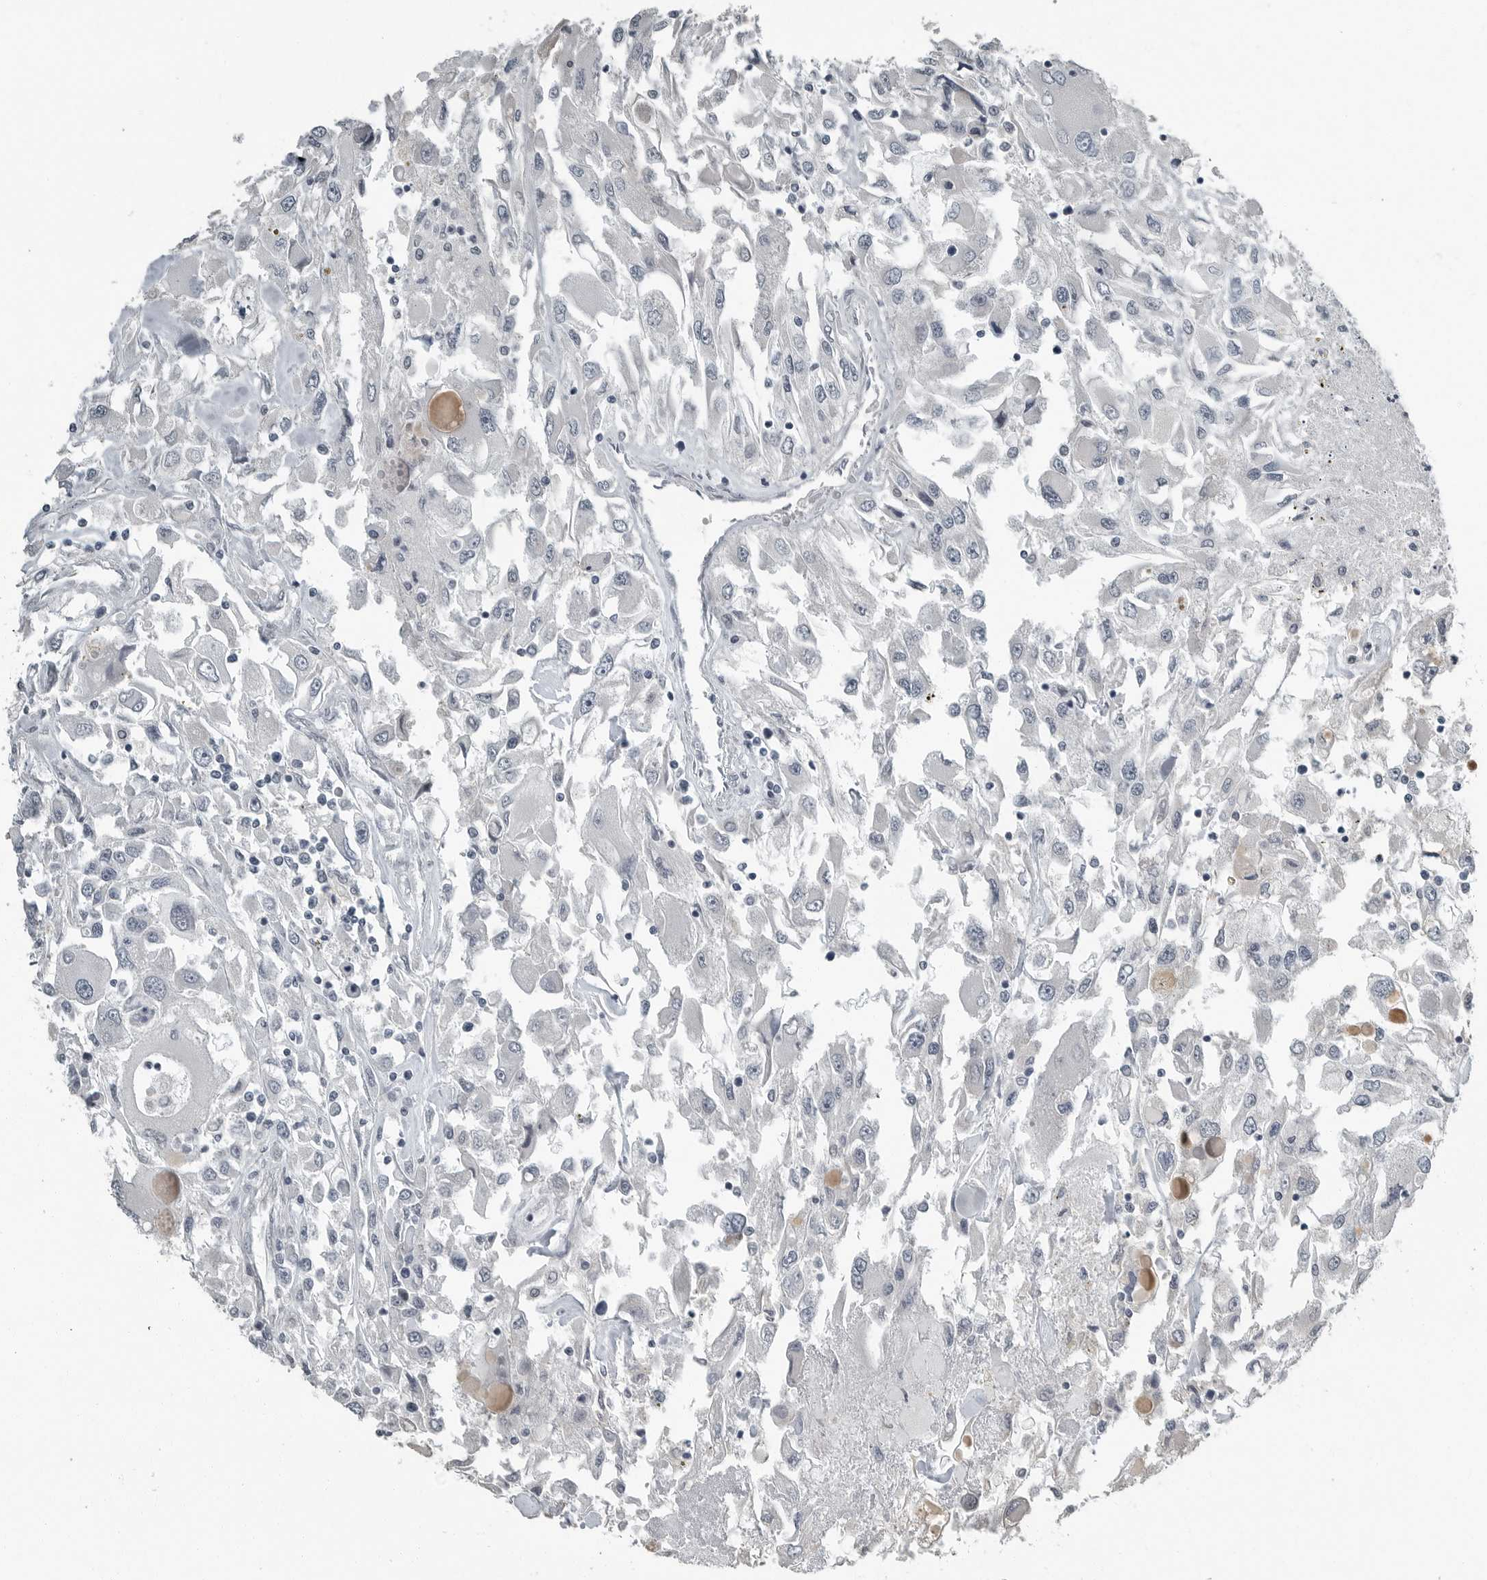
{"staining": {"intensity": "negative", "quantity": "none", "location": "none"}, "tissue": "renal cancer", "cell_type": "Tumor cells", "image_type": "cancer", "snomed": [{"axis": "morphology", "description": "Adenocarcinoma, NOS"}, {"axis": "topography", "description": "Kidney"}], "caption": "Protein analysis of renal adenocarcinoma demonstrates no significant expression in tumor cells. (Brightfield microscopy of DAB immunohistochemistry at high magnification).", "gene": "KYAT1", "patient": {"sex": "female", "age": 52}}